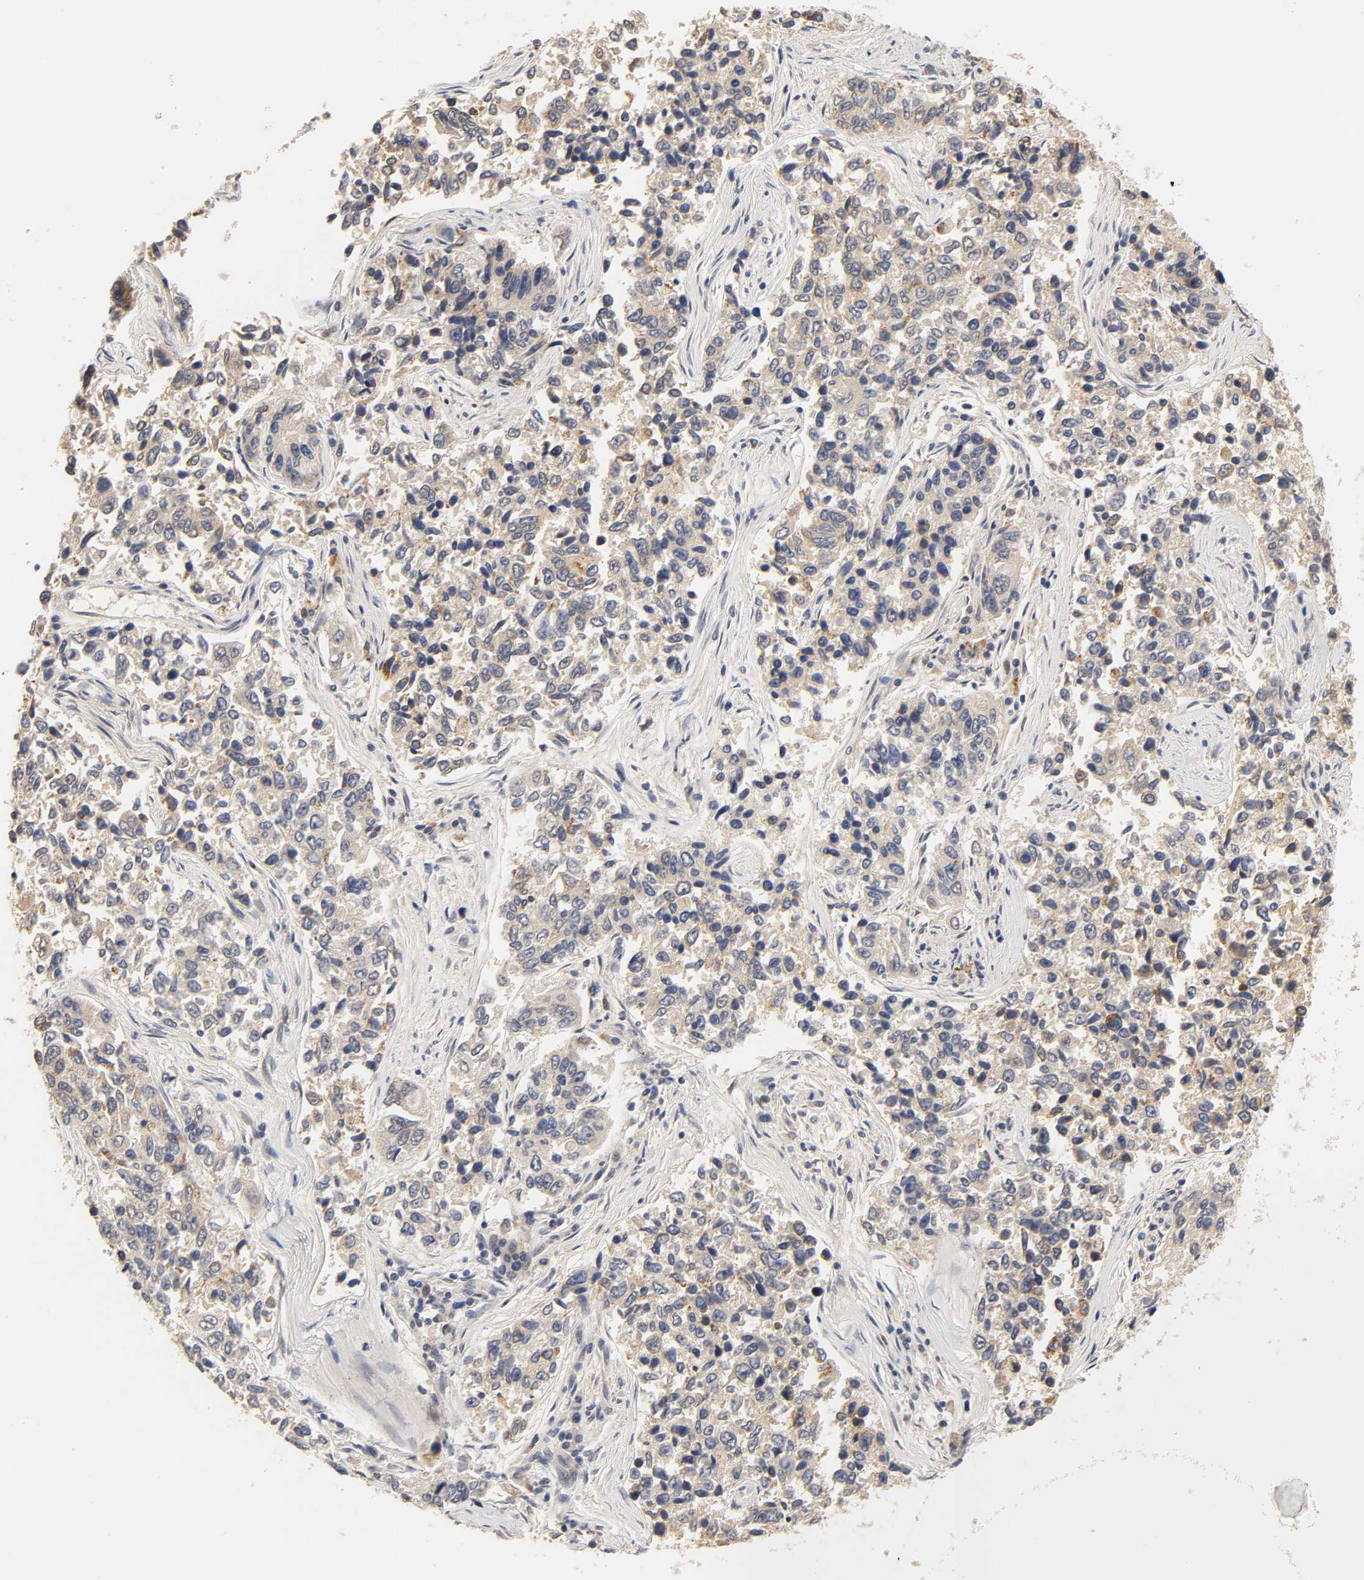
{"staining": {"intensity": "moderate", "quantity": "25%-75%", "location": "cytoplasmic/membranous"}, "tissue": "lung cancer", "cell_type": "Tumor cells", "image_type": "cancer", "snomed": [{"axis": "morphology", "description": "Adenocarcinoma, NOS"}, {"axis": "topography", "description": "Lung"}], "caption": "Adenocarcinoma (lung) tissue displays moderate cytoplasmic/membranous staining in approximately 25%-75% of tumor cells (DAB = brown stain, brightfield microscopy at high magnification).", "gene": "GSTZ1", "patient": {"sex": "male", "age": 84}}